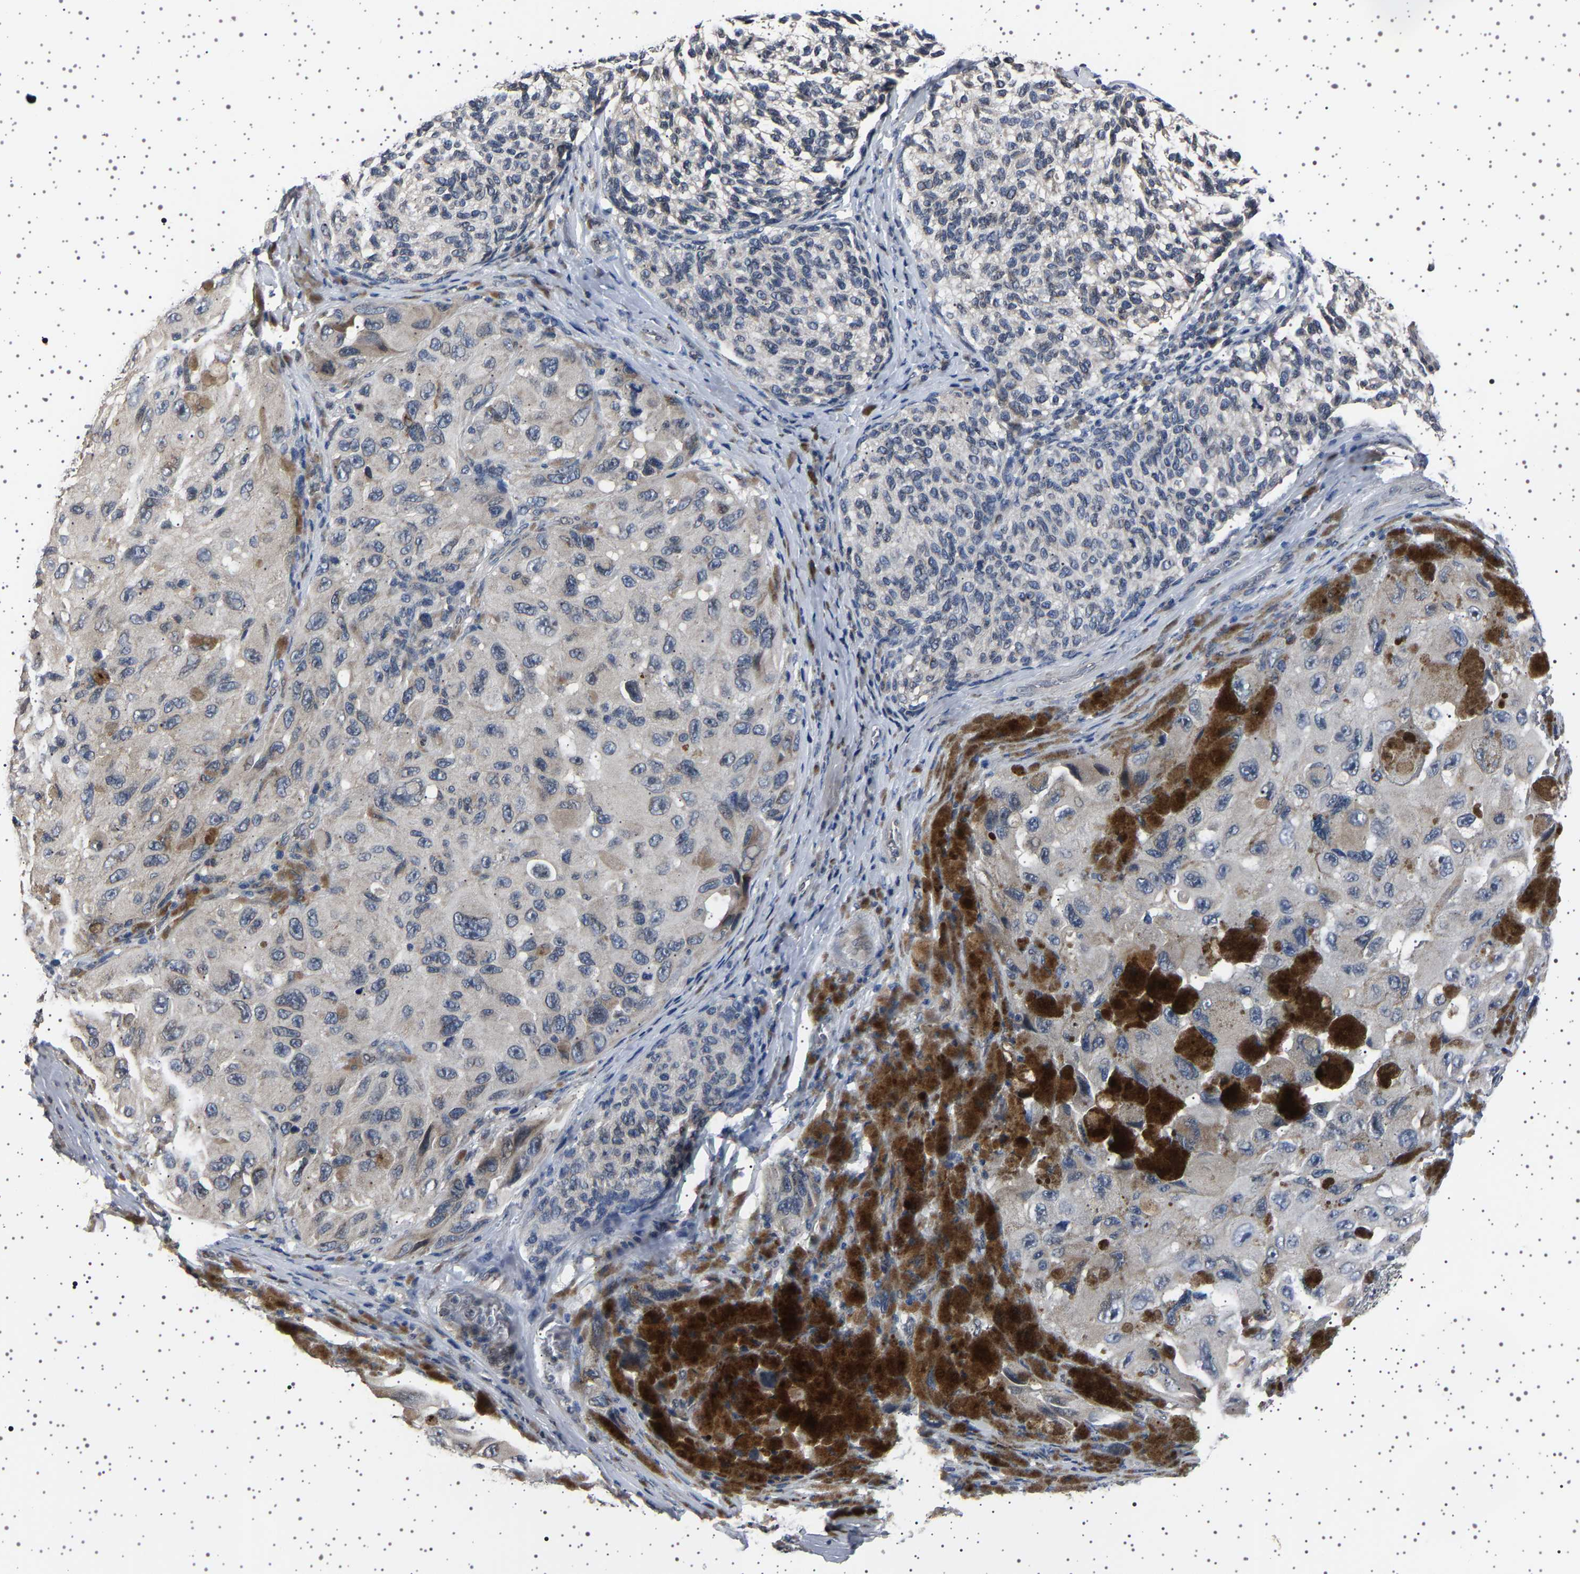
{"staining": {"intensity": "weak", "quantity": "<25%", "location": "cytoplasmic/membranous"}, "tissue": "melanoma", "cell_type": "Tumor cells", "image_type": "cancer", "snomed": [{"axis": "morphology", "description": "Malignant melanoma, NOS"}, {"axis": "topography", "description": "Skin"}], "caption": "IHC image of neoplastic tissue: malignant melanoma stained with DAB demonstrates no significant protein staining in tumor cells.", "gene": "IL10RB", "patient": {"sex": "female", "age": 73}}